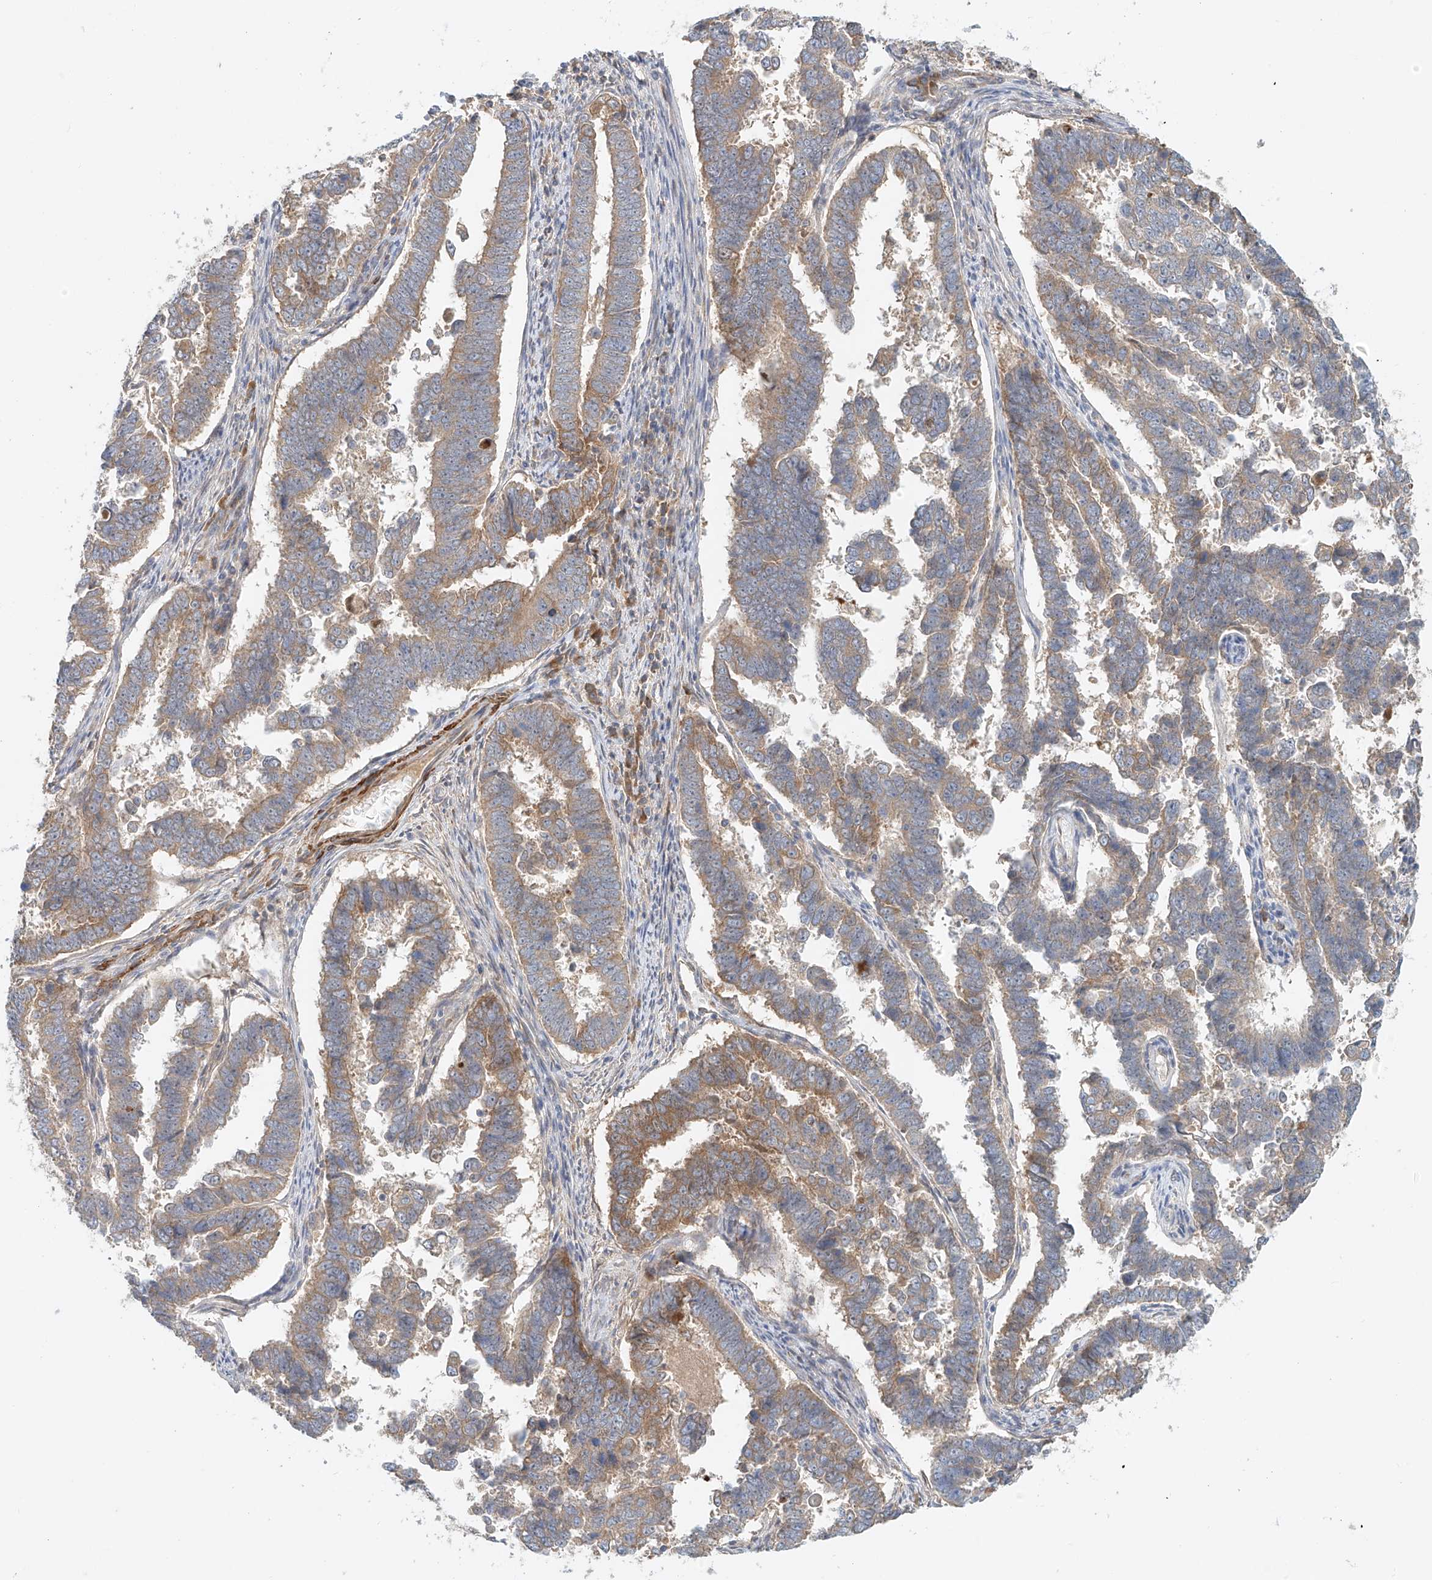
{"staining": {"intensity": "moderate", "quantity": "25%-75%", "location": "cytoplasmic/membranous"}, "tissue": "endometrial cancer", "cell_type": "Tumor cells", "image_type": "cancer", "snomed": [{"axis": "morphology", "description": "Adenocarcinoma, NOS"}, {"axis": "topography", "description": "Endometrium"}], "caption": "Endometrial cancer tissue reveals moderate cytoplasmic/membranous staining in approximately 25%-75% of tumor cells, visualized by immunohistochemistry. Using DAB (brown) and hematoxylin (blue) stains, captured at high magnification using brightfield microscopy.", "gene": "LYRM9", "patient": {"sex": "female", "age": 75}}